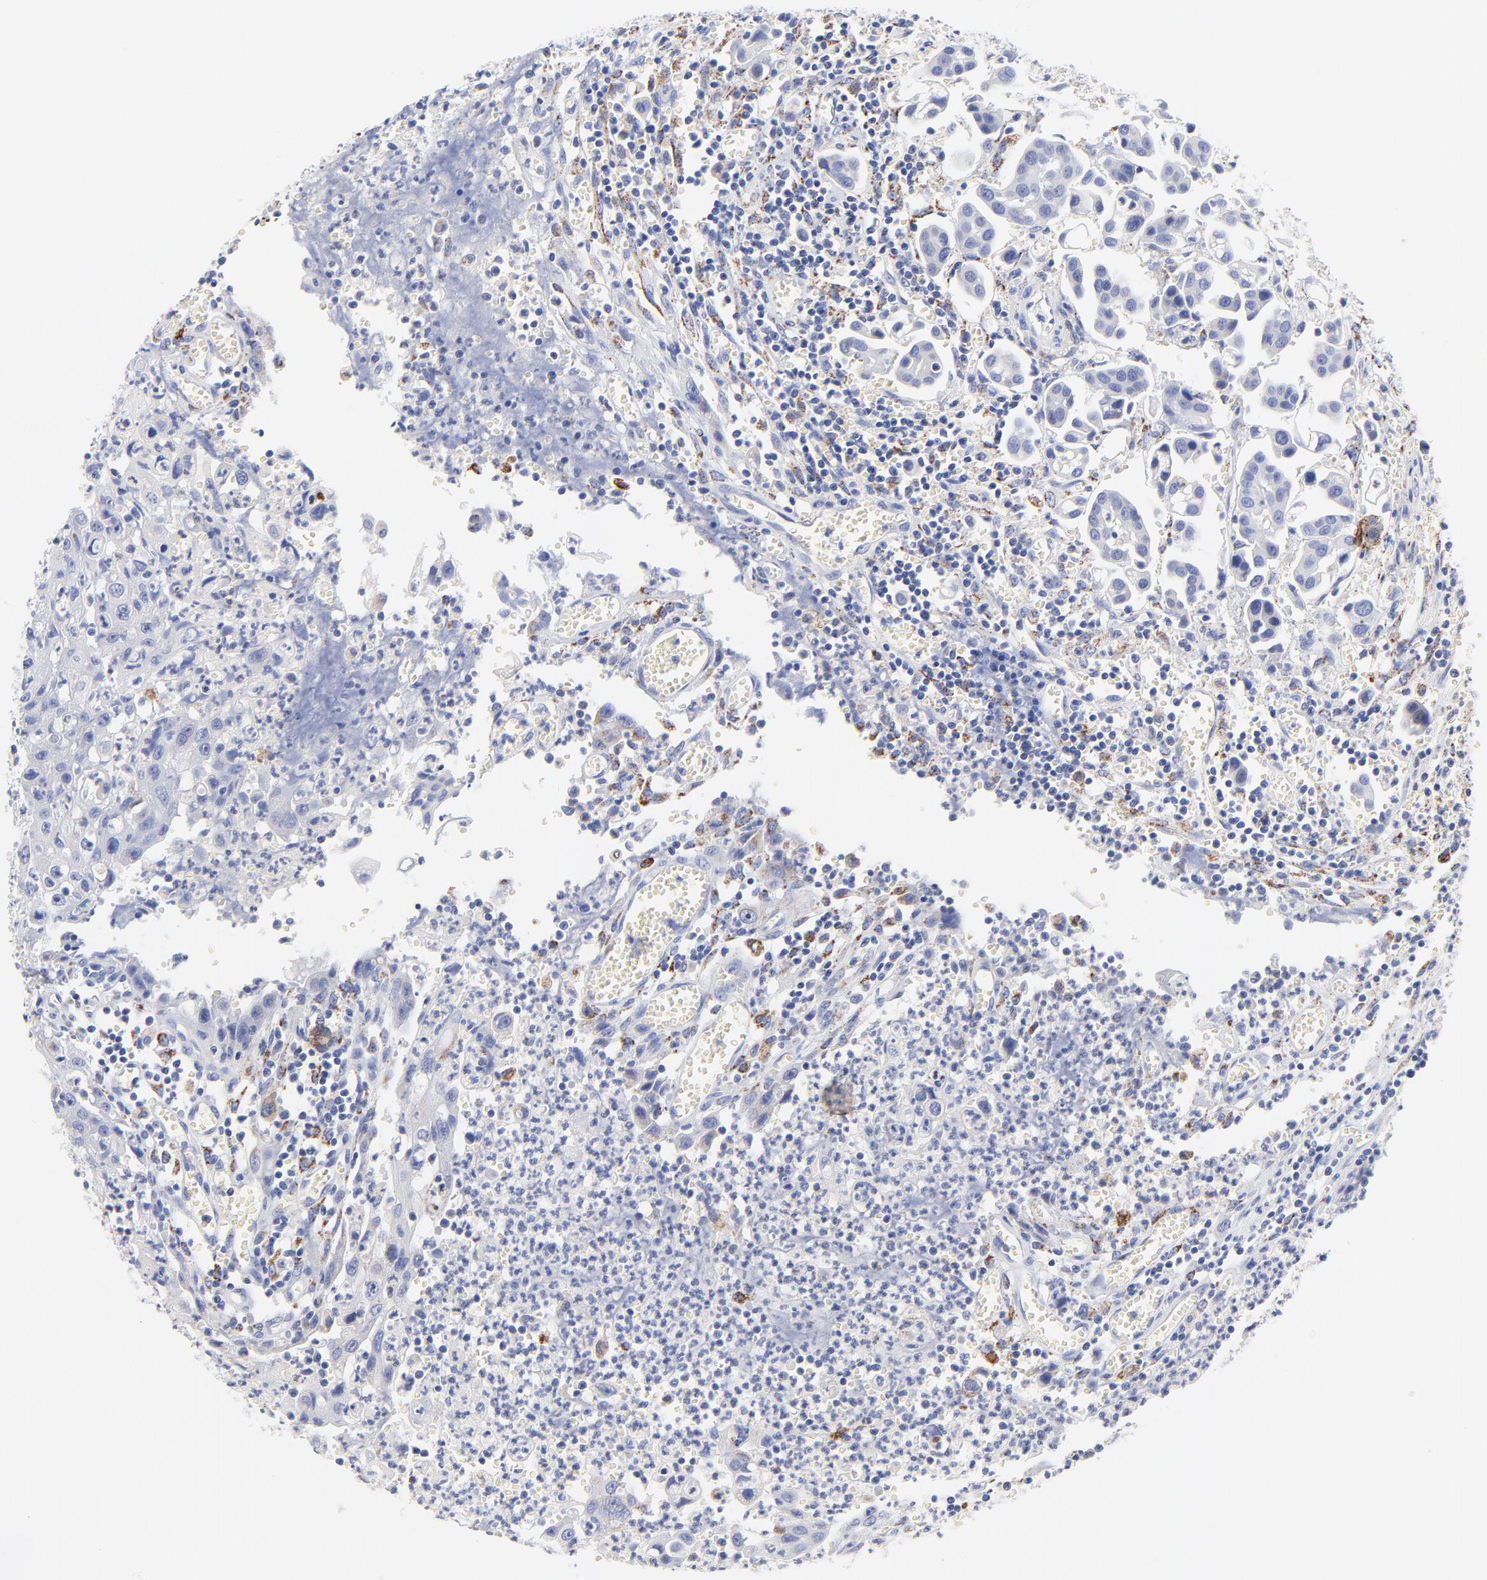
{"staining": {"intensity": "negative", "quantity": "none", "location": "none"}, "tissue": "urothelial cancer", "cell_type": "Tumor cells", "image_type": "cancer", "snomed": [{"axis": "morphology", "description": "Urothelial carcinoma, High grade"}, {"axis": "topography", "description": "Urinary bladder"}], "caption": "The histopathology image exhibits no staining of tumor cells in urothelial cancer.", "gene": "FBXO10", "patient": {"sex": "male", "age": 66}}